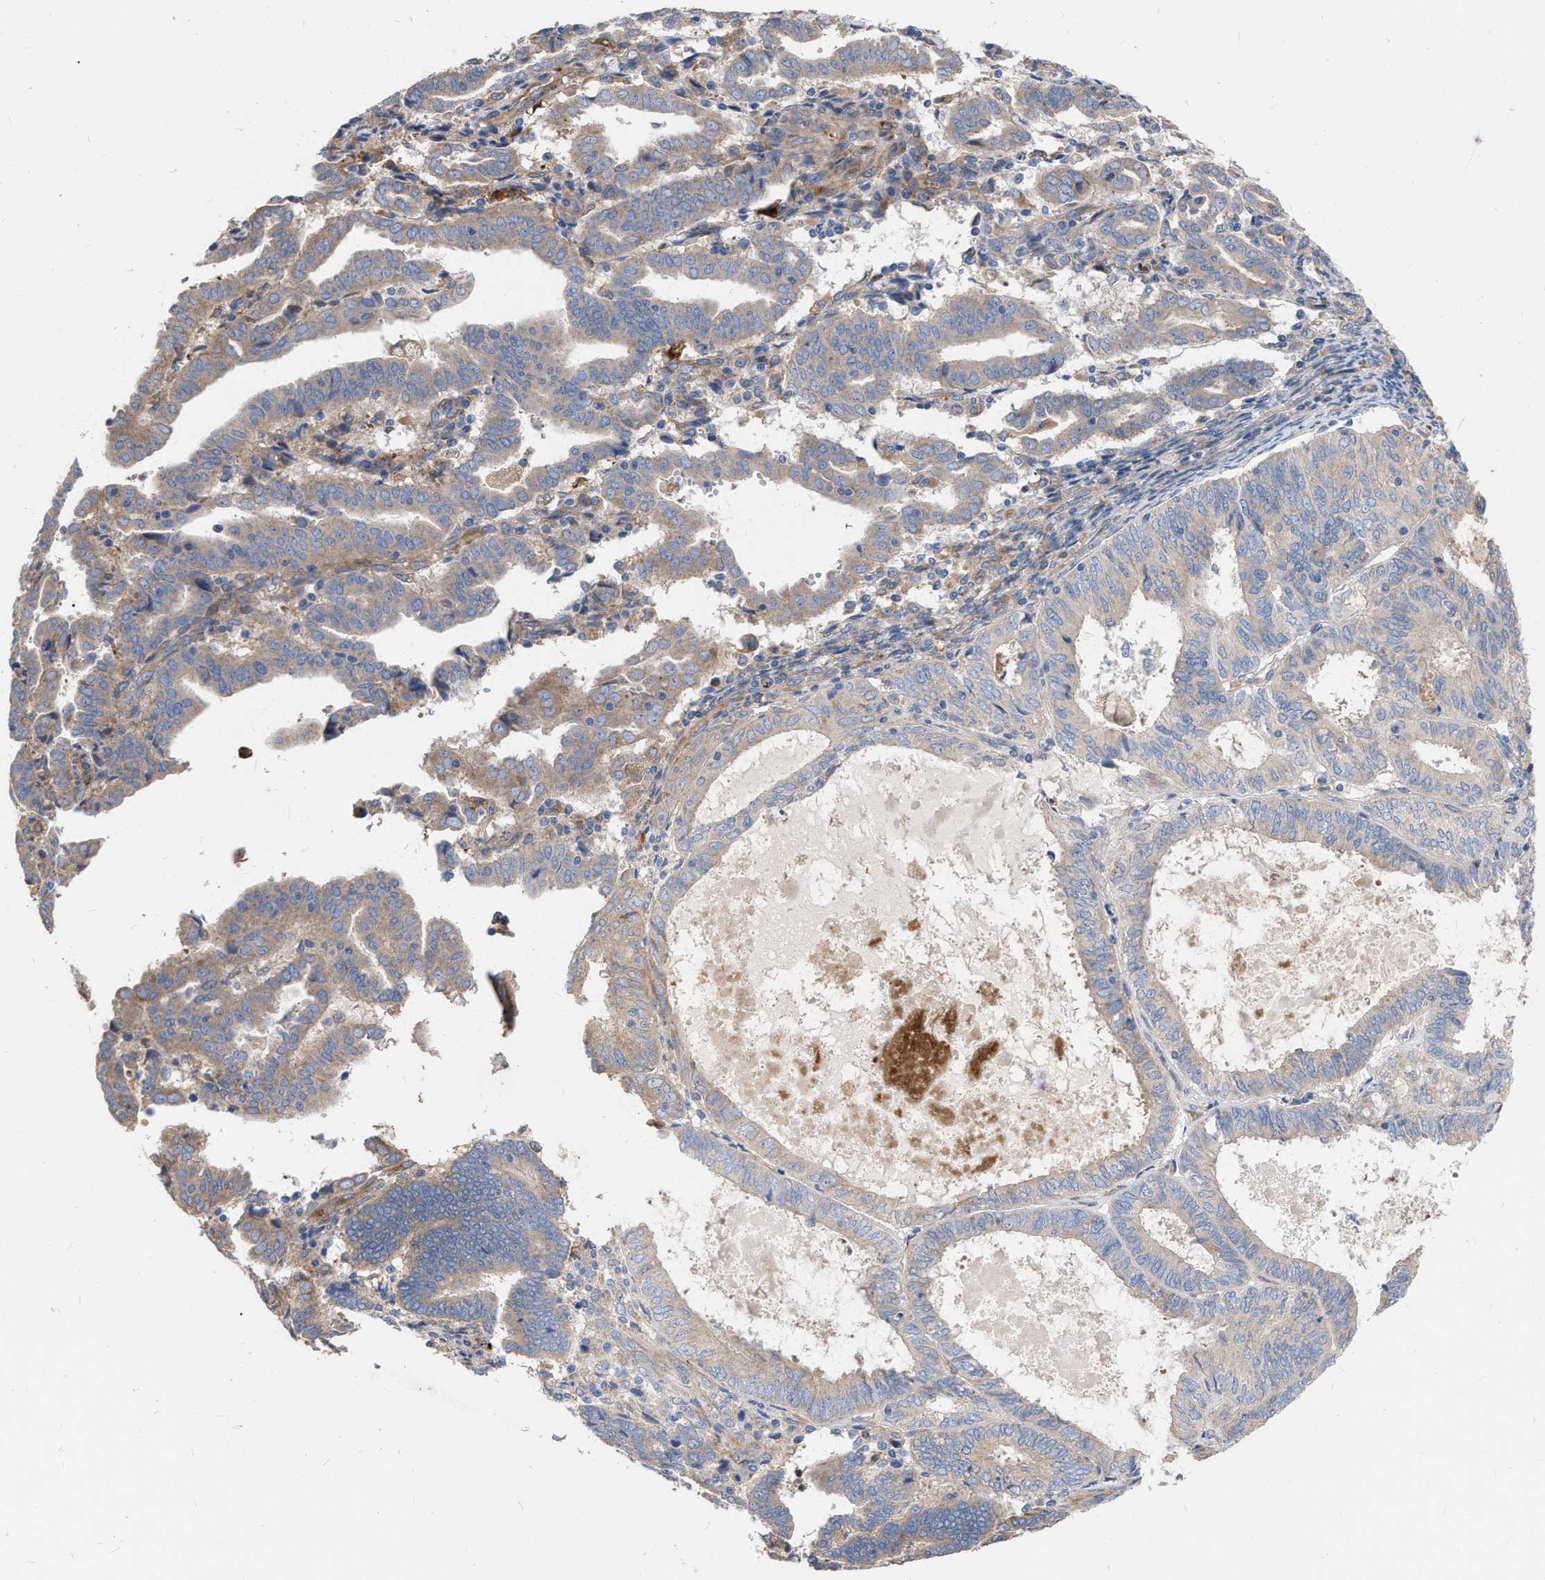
{"staining": {"intensity": "weak", "quantity": "<25%", "location": "cytoplasmic/membranous"}, "tissue": "endometrial cancer", "cell_type": "Tumor cells", "image_type": "cancer", "snomed": [{"axis": "morphology", "description": "Adenocarcinoma, NOS"}, {"axis": "topography", "description": "Uterus"}], "caption": "Immunohistochemistry (IHC) image of neoplastic tissue: endometrial cancer stained with DAB (3,3'-diaminobenzidine) reveals no significant protein expression in tumor cells.", "gene": "MLST8", "patient": {"sex": "female", "age": 83}}